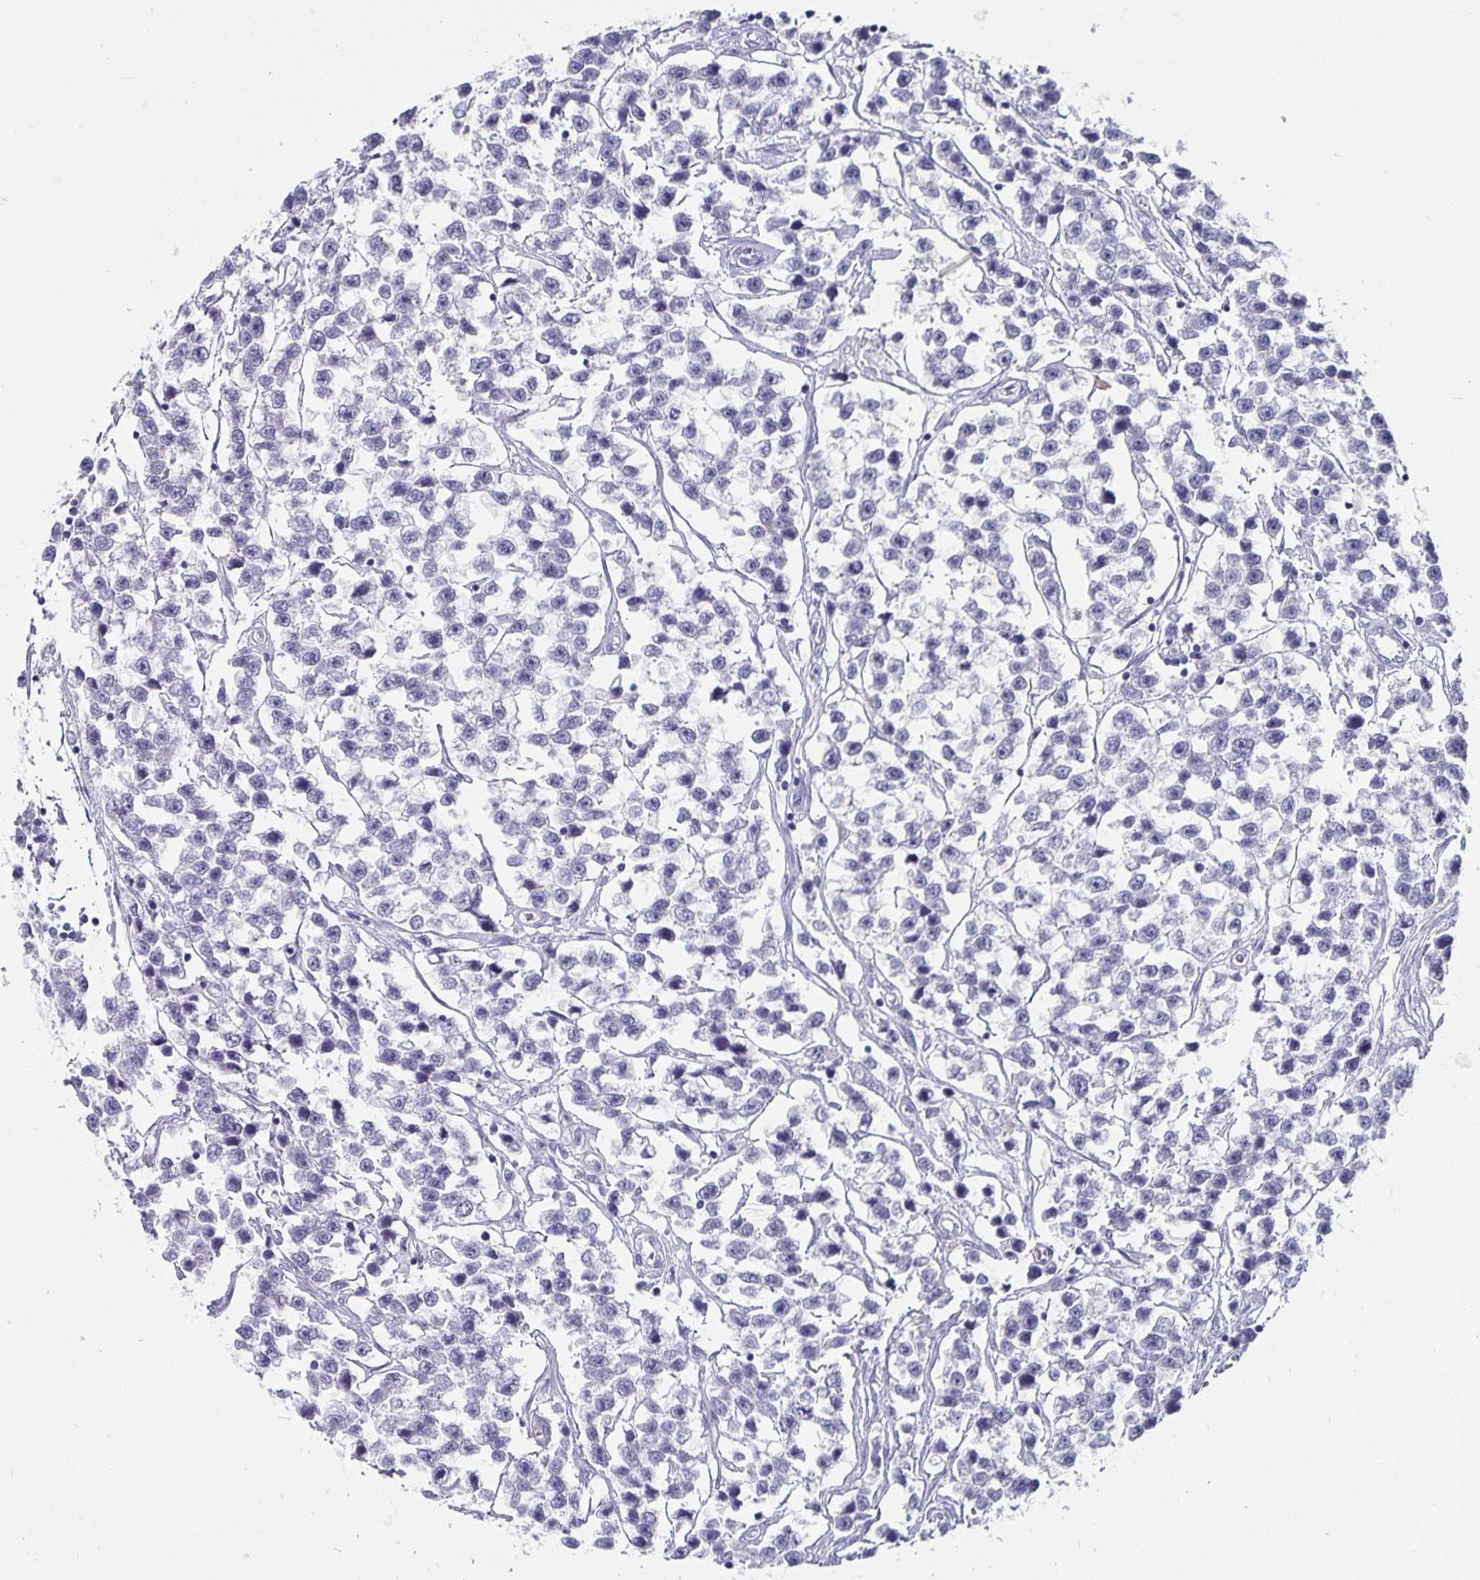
{"staining": {"intensity": "negative", "quantity": "none", "location": "none"}, "tissue": "testis cancer", "cell_type": "Tumor cells", "image_type": "cancer", "snomed": [{"axis": "morphology", "description": "Seminoma, NOS"}, {"axis": "topography", "description": "Testis"}], "caption": "Testis seminoma was stained to show a protein in brown. There is no significant positivity in tumor cells.", "gene": "CHGA", "patient": {"sex": "male", "age": 26}}